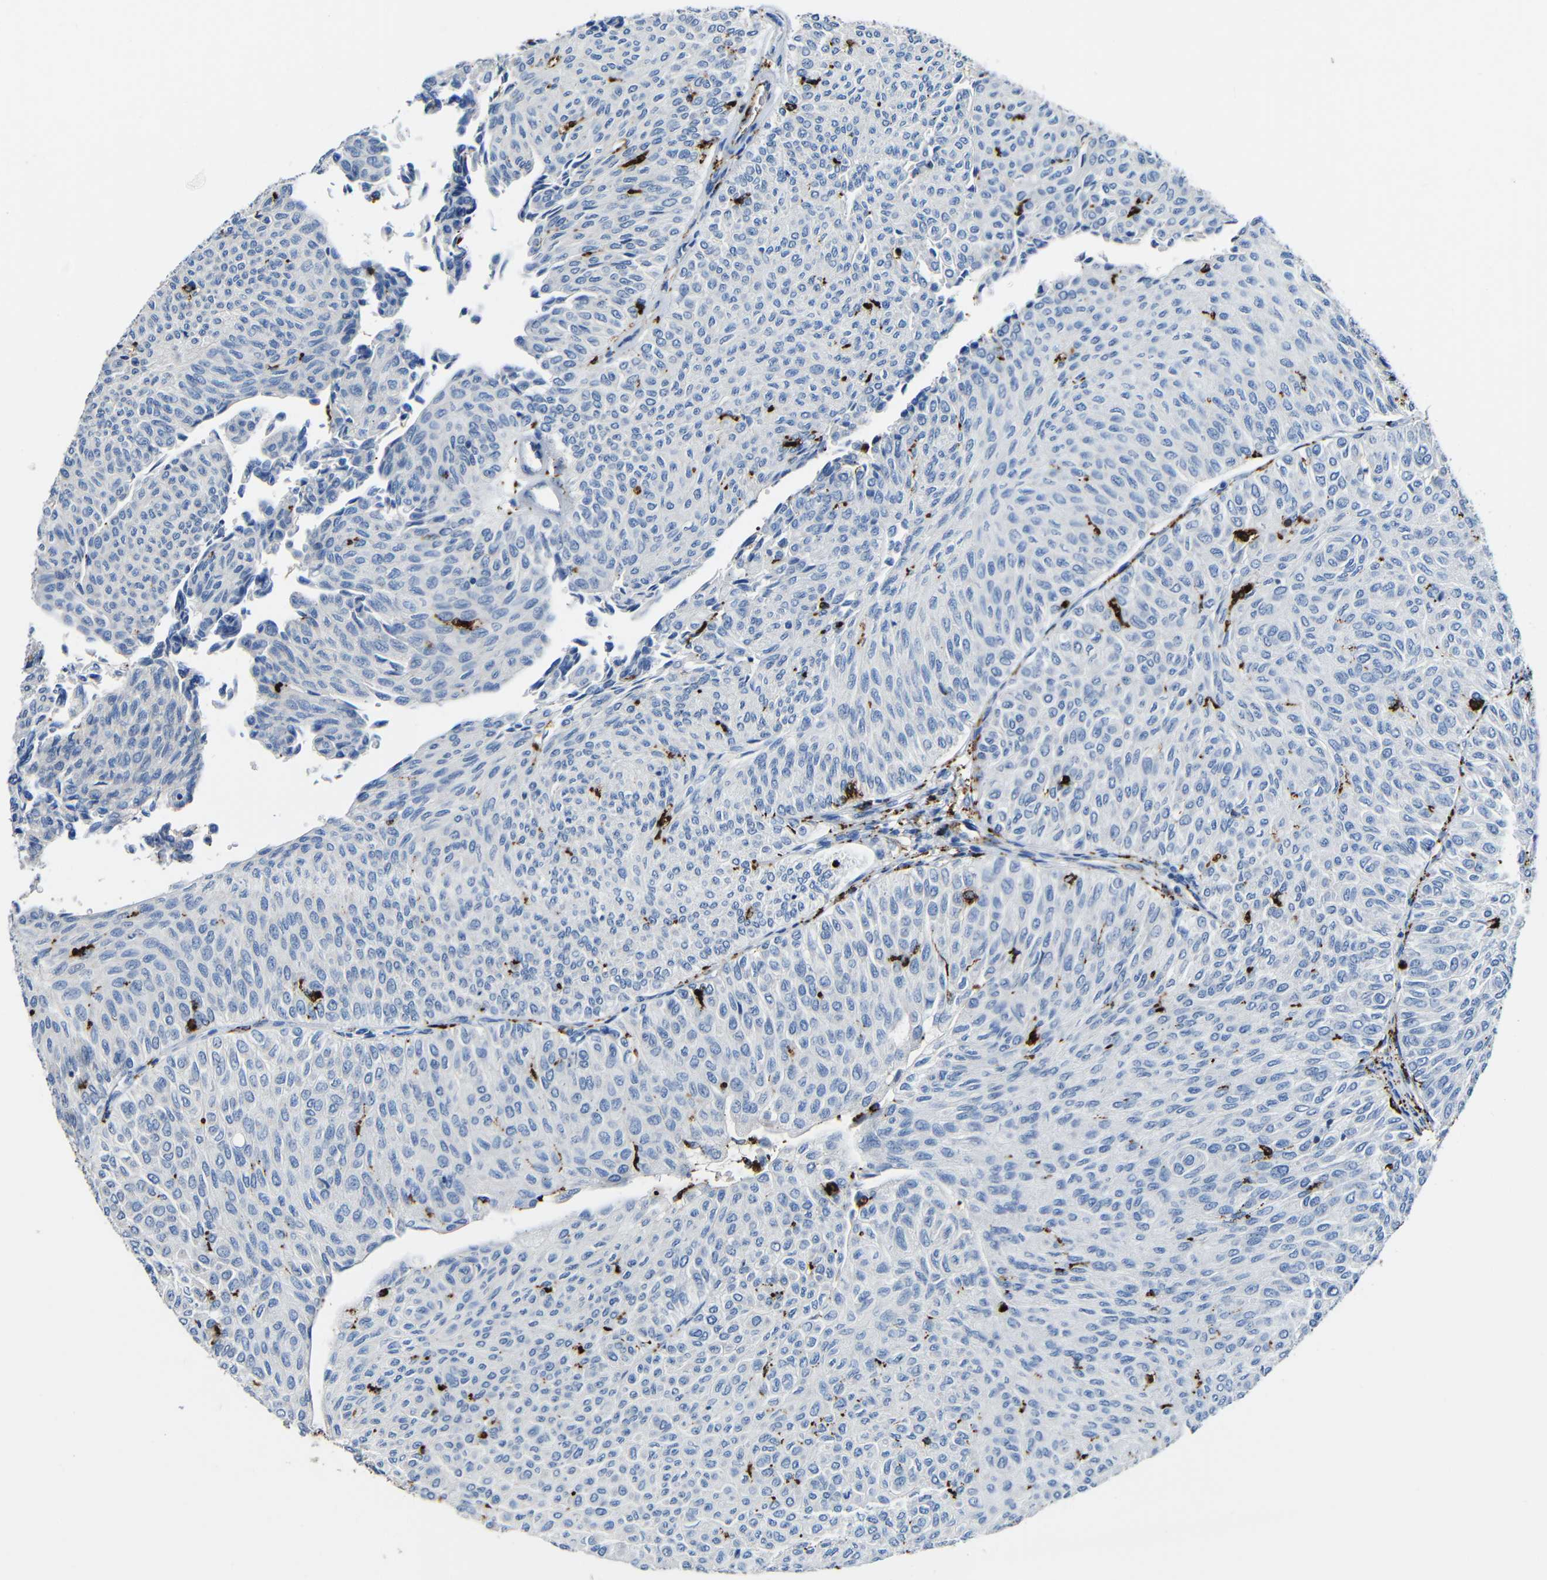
{"staining": {"intensity": "negative", "quantity": "none", "location": "none"}, "tissue": "urothelial cancer", "cell_type": "Tumor cells", "image_type": "cancer", "snomed": [{"axis": "morphology", "description": "Urothelial carcinoma, Low grade"}, {"axis": "topography", "description": "Urinary bladder"}], "caption": "Tumor cells are negative for brown protein staining in urothelial cancer.", "gene": "HLA-DMA", "patient": {"sex": "male", "age": 78}}